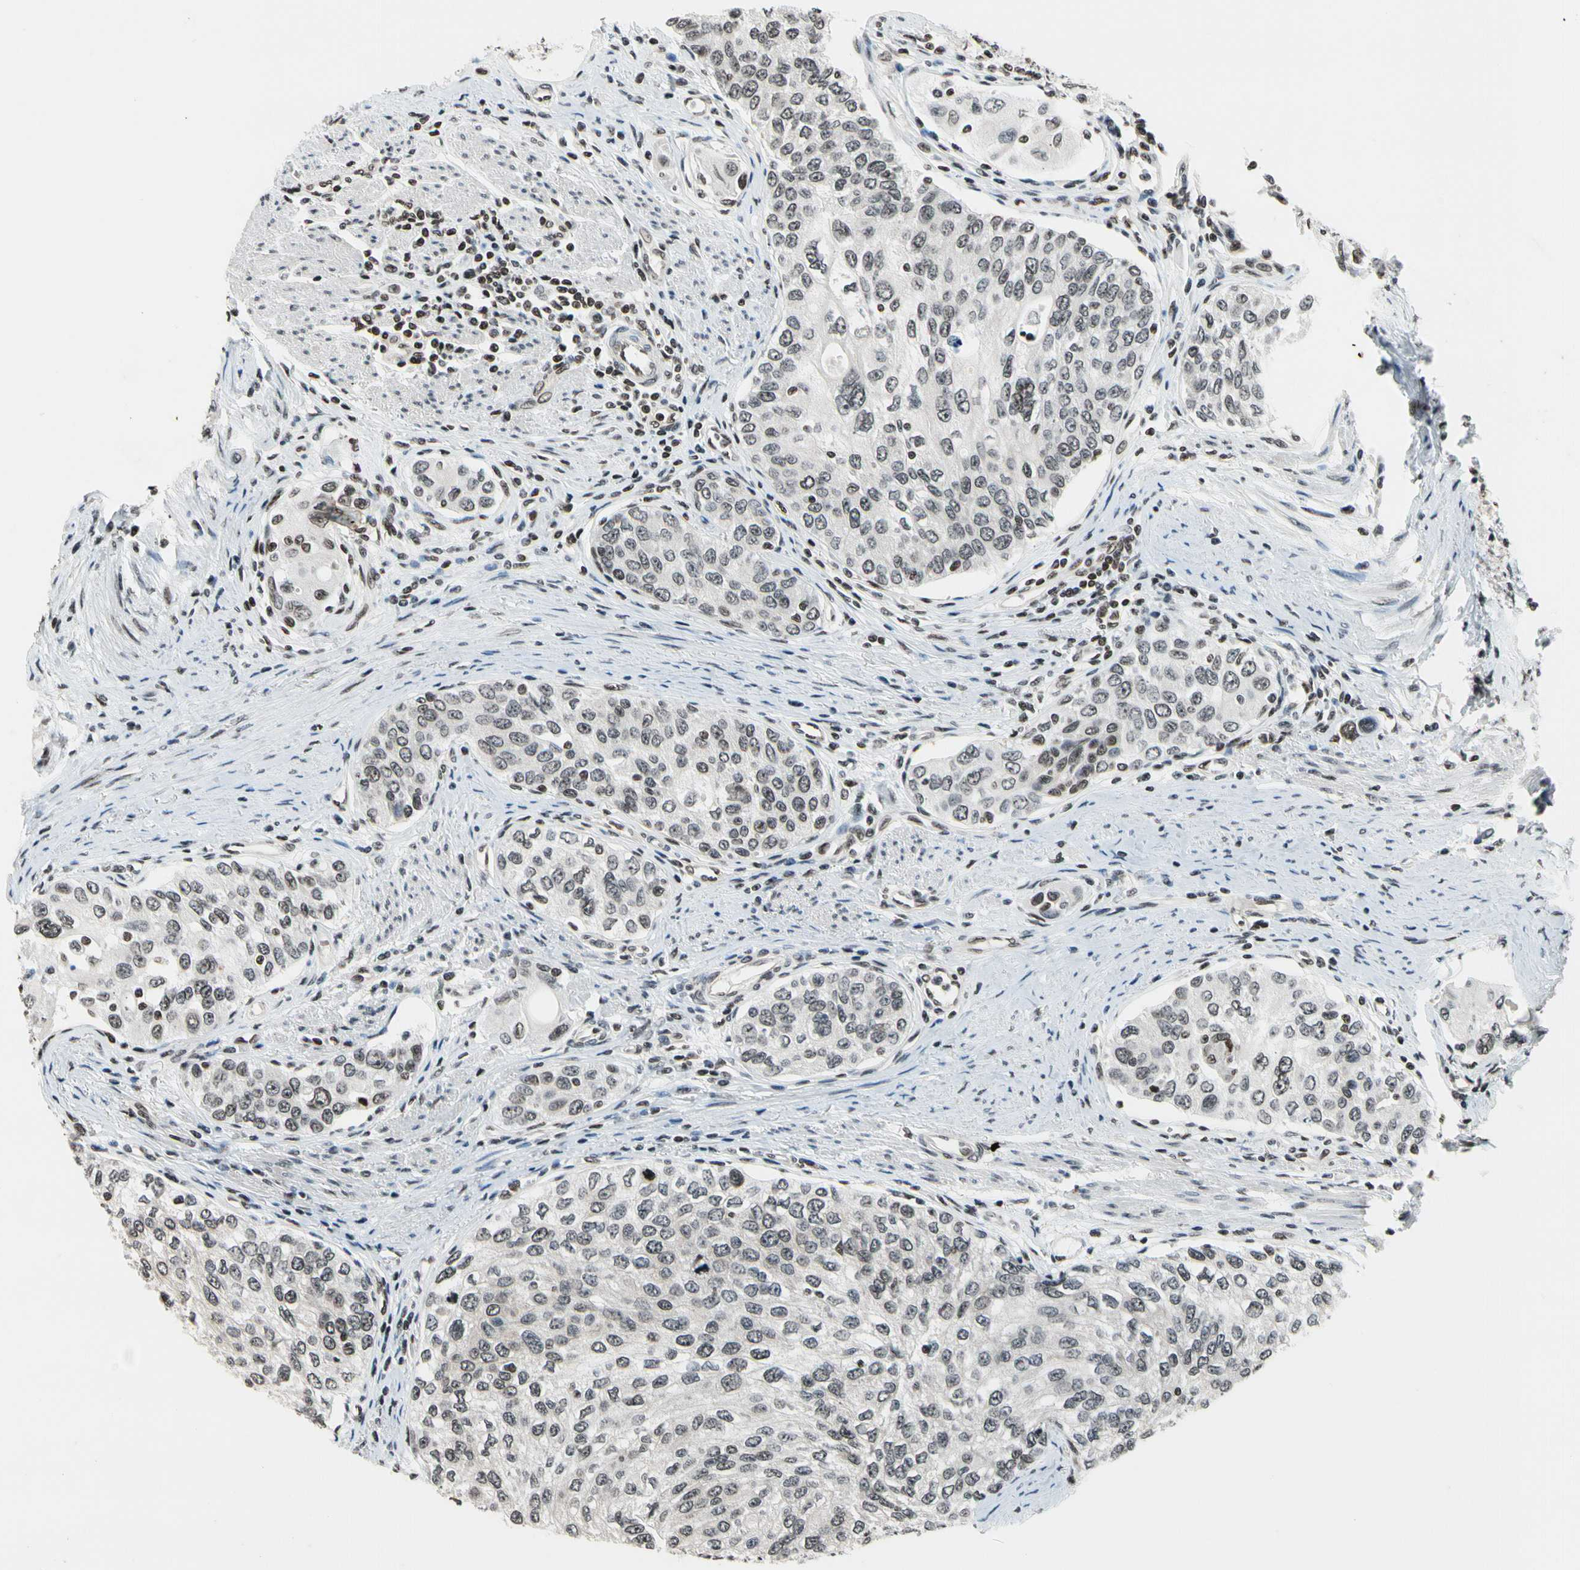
{"staining": {"intensity": "weak", "quantity": ">75%", "location": "nuclear"}, "tissue": "urothelial cancer", "cell_type": "Tumor cells", "image_type": "cancer", "snomed": [{"axis": "morphology", "description": "Urothelial carcinoma, High grade"}, {"axis": "topography", "description": "Urinary bladder"}], "caption": "A low amount of weak nuclear staining is seen in about >75% of tumor cells in urothelial carcinoma (high-grade) tissue.", "gene": "RECQL", "patient": {"sex": "female", "age": 56}}